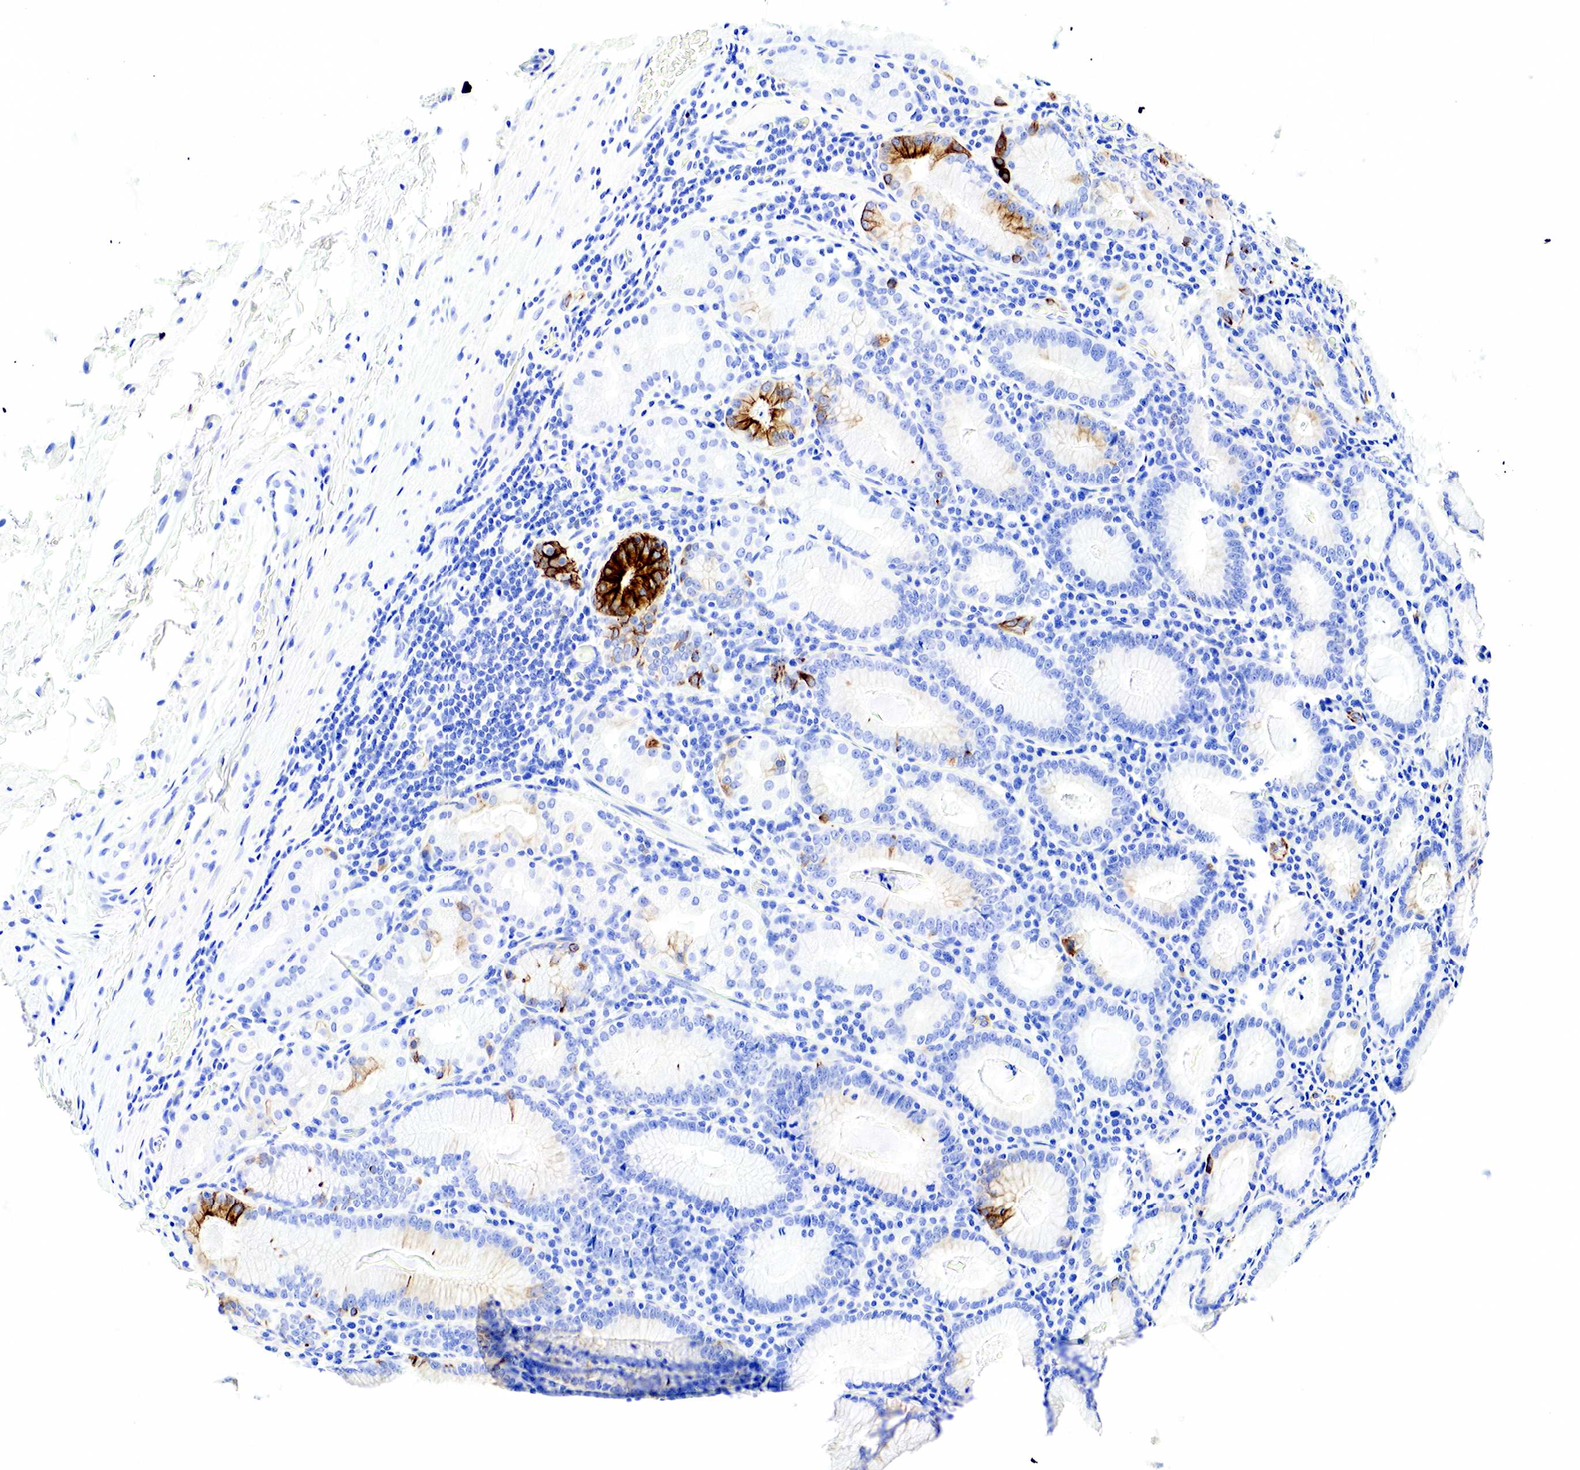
{"staining": {"intensity": "moderate", "quantity": "<25%", "location": "cytoplasmic/membranous"}, "tissue": "stomach", "cell_type": "Glandular cells", "image_type": "normal", "snomed": [{"axis": "morphology", "description": "Normal tissue, NOS"}, {"axis": "topography", "description": "Stomach, lower"}], "caption": "Protein staining displays moderate cytoplasmic/membranous positivity in approximately <25% of glandular cells in unremarkable stomach.", "gene": "KRT7", "patient": {"sex": "female", "age": 43}}